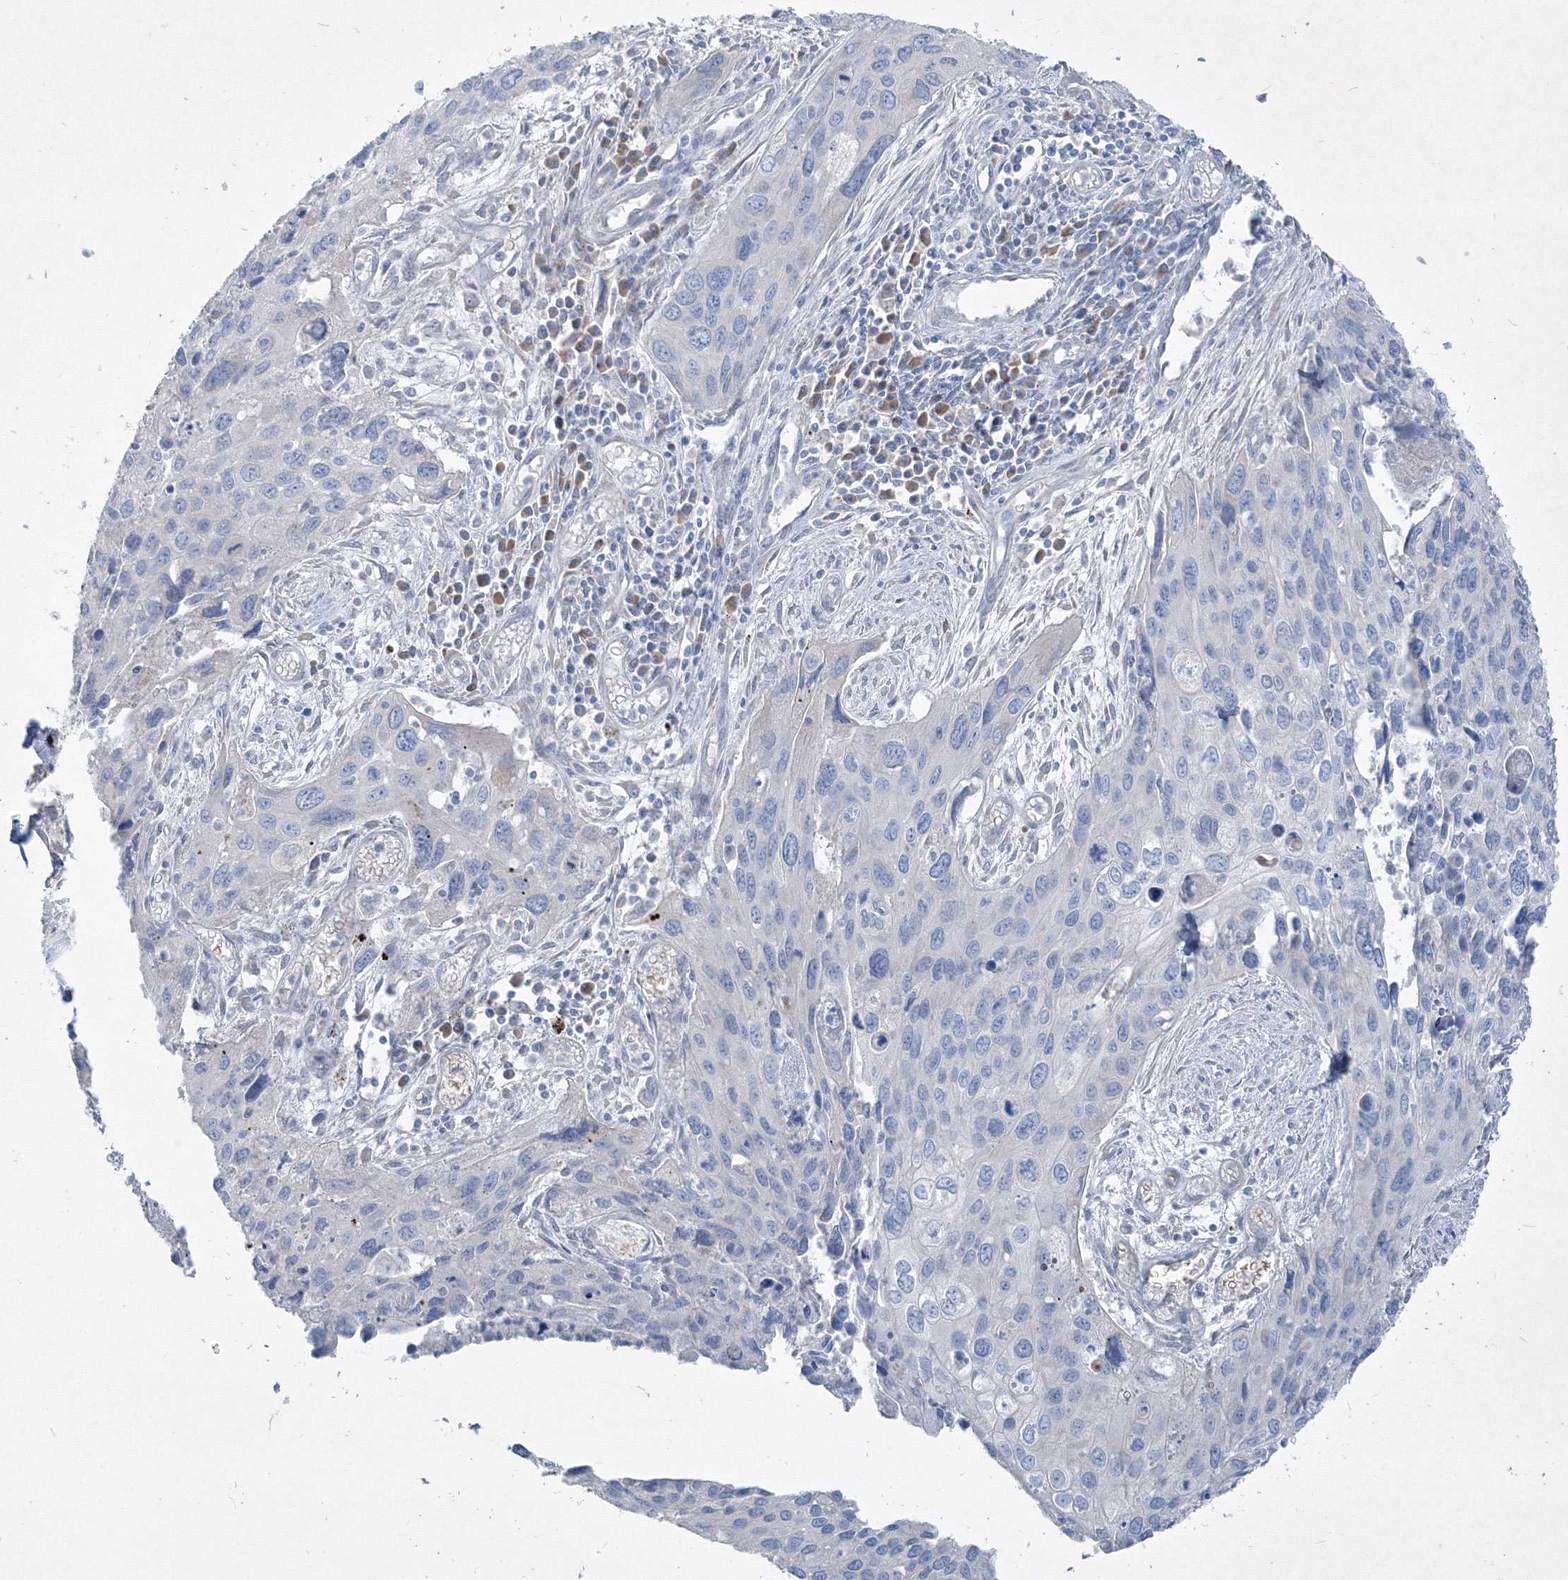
{"staining": {"intensity": "negative", "quantity": "none", "location": "none"}, "tissue": "cervical cancer", "cell_type": "Tumor cells", "image_type": "cancer", "snomed": [{"axis": "morphology", "description": "Squamous cell carcinoma, NOS"}, {"axis": "topography", "description": "Cervix"}], "caption": "Immunohistochemistry (IHC) micrograph of neoplastic tissue: human cervical squamous cell carcinoma stained with DAB reveals no significant protein positivity in tumor cells.", "gene": "IFNAR1", "patient": {"sex": "female", "age": 55}}